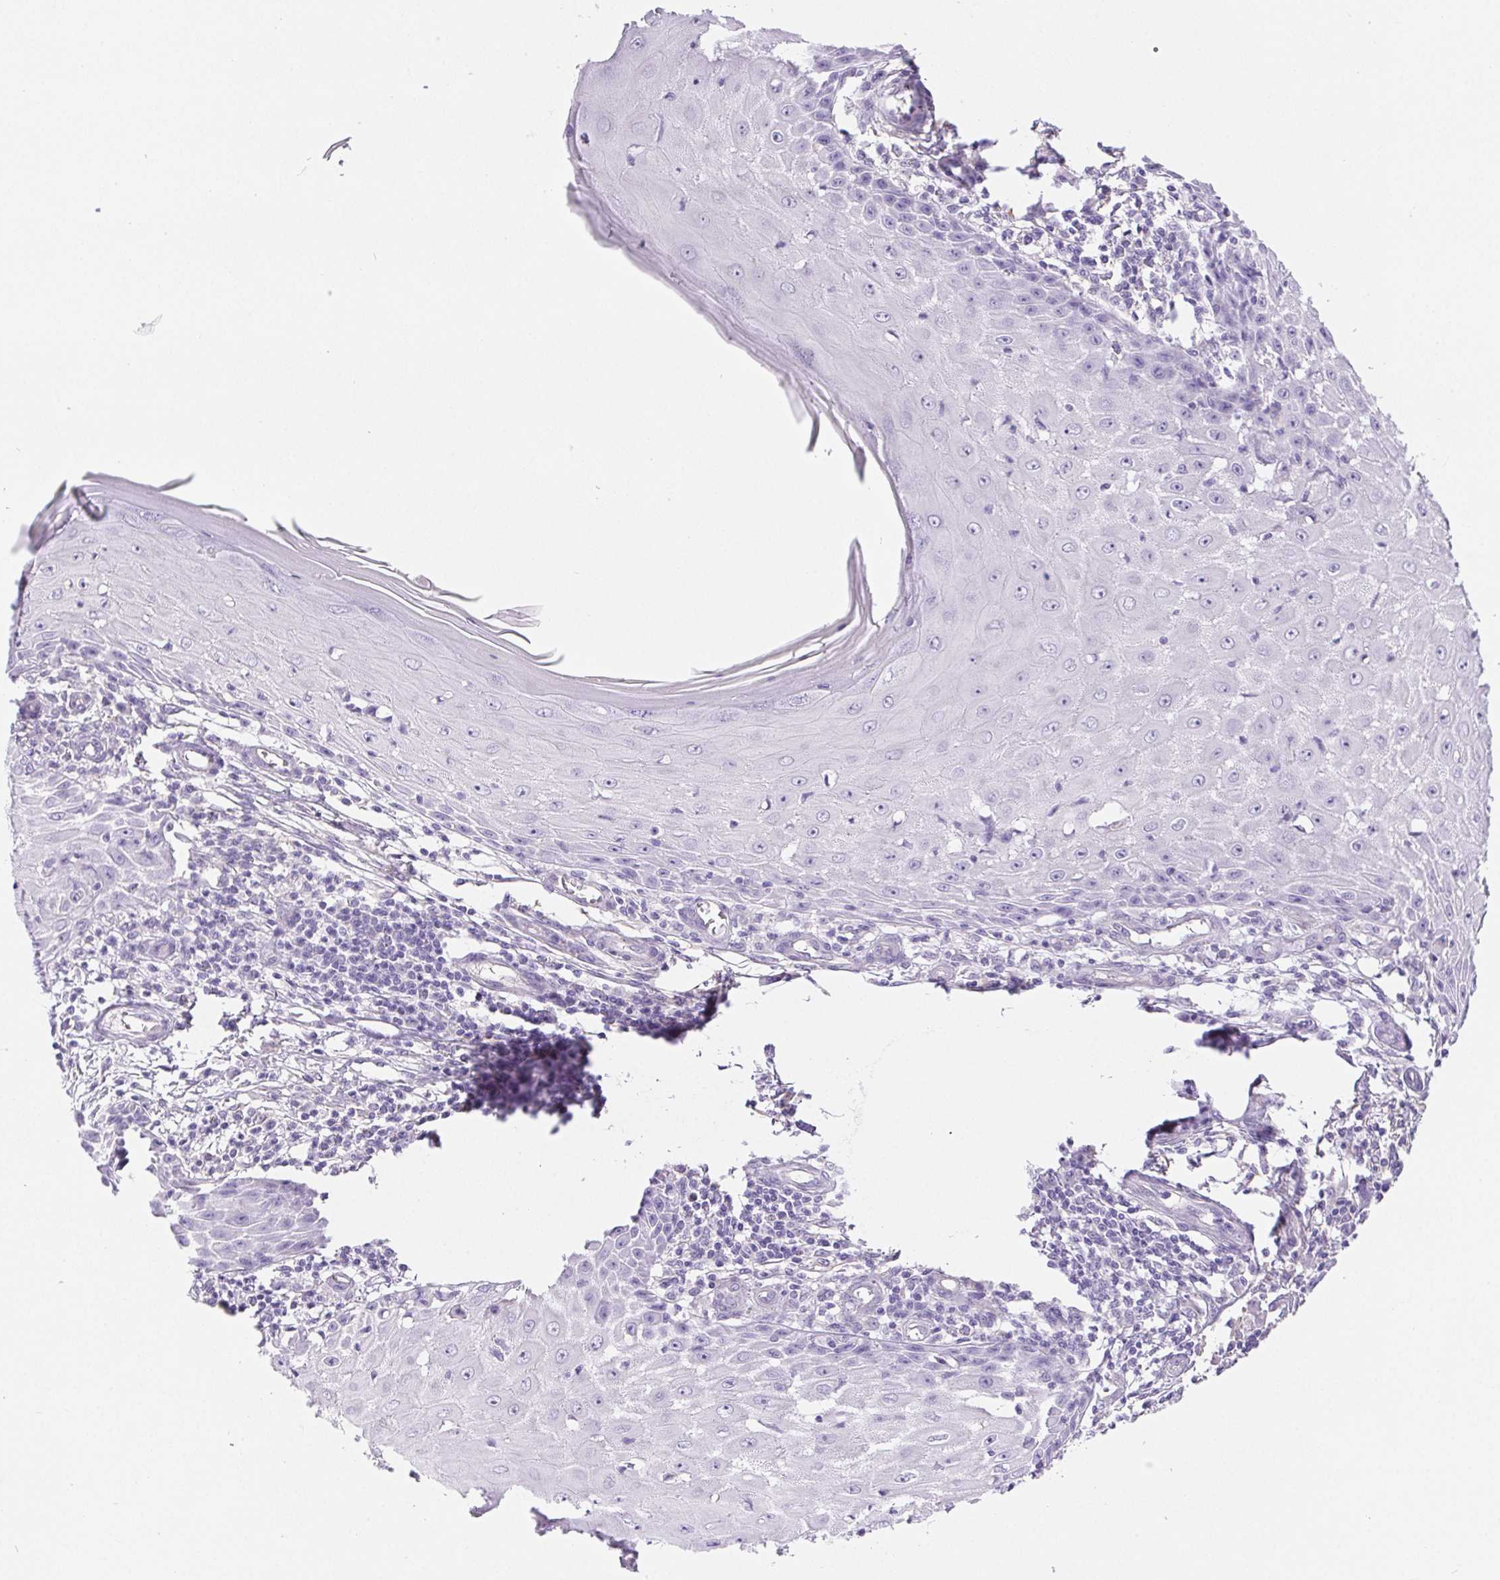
{"staining": {"intensity": "negative", "quantity": "none", "location": "none"}, "tissue": "skin cancer", "cell_type": "Tumor cells", "image_type": "cancer", "snomed": [{"axis": "morphology", "description": "Squamous cell carcinoma, NOS"}, {"axis": "topography", "description": "Skin"}], "caption": "Protein analysis of skin squamous cell carcinoma displays no significant expression in tumor cells.", "gene": "PNLIP", "patient": {"sex": "female", "age": 73}}